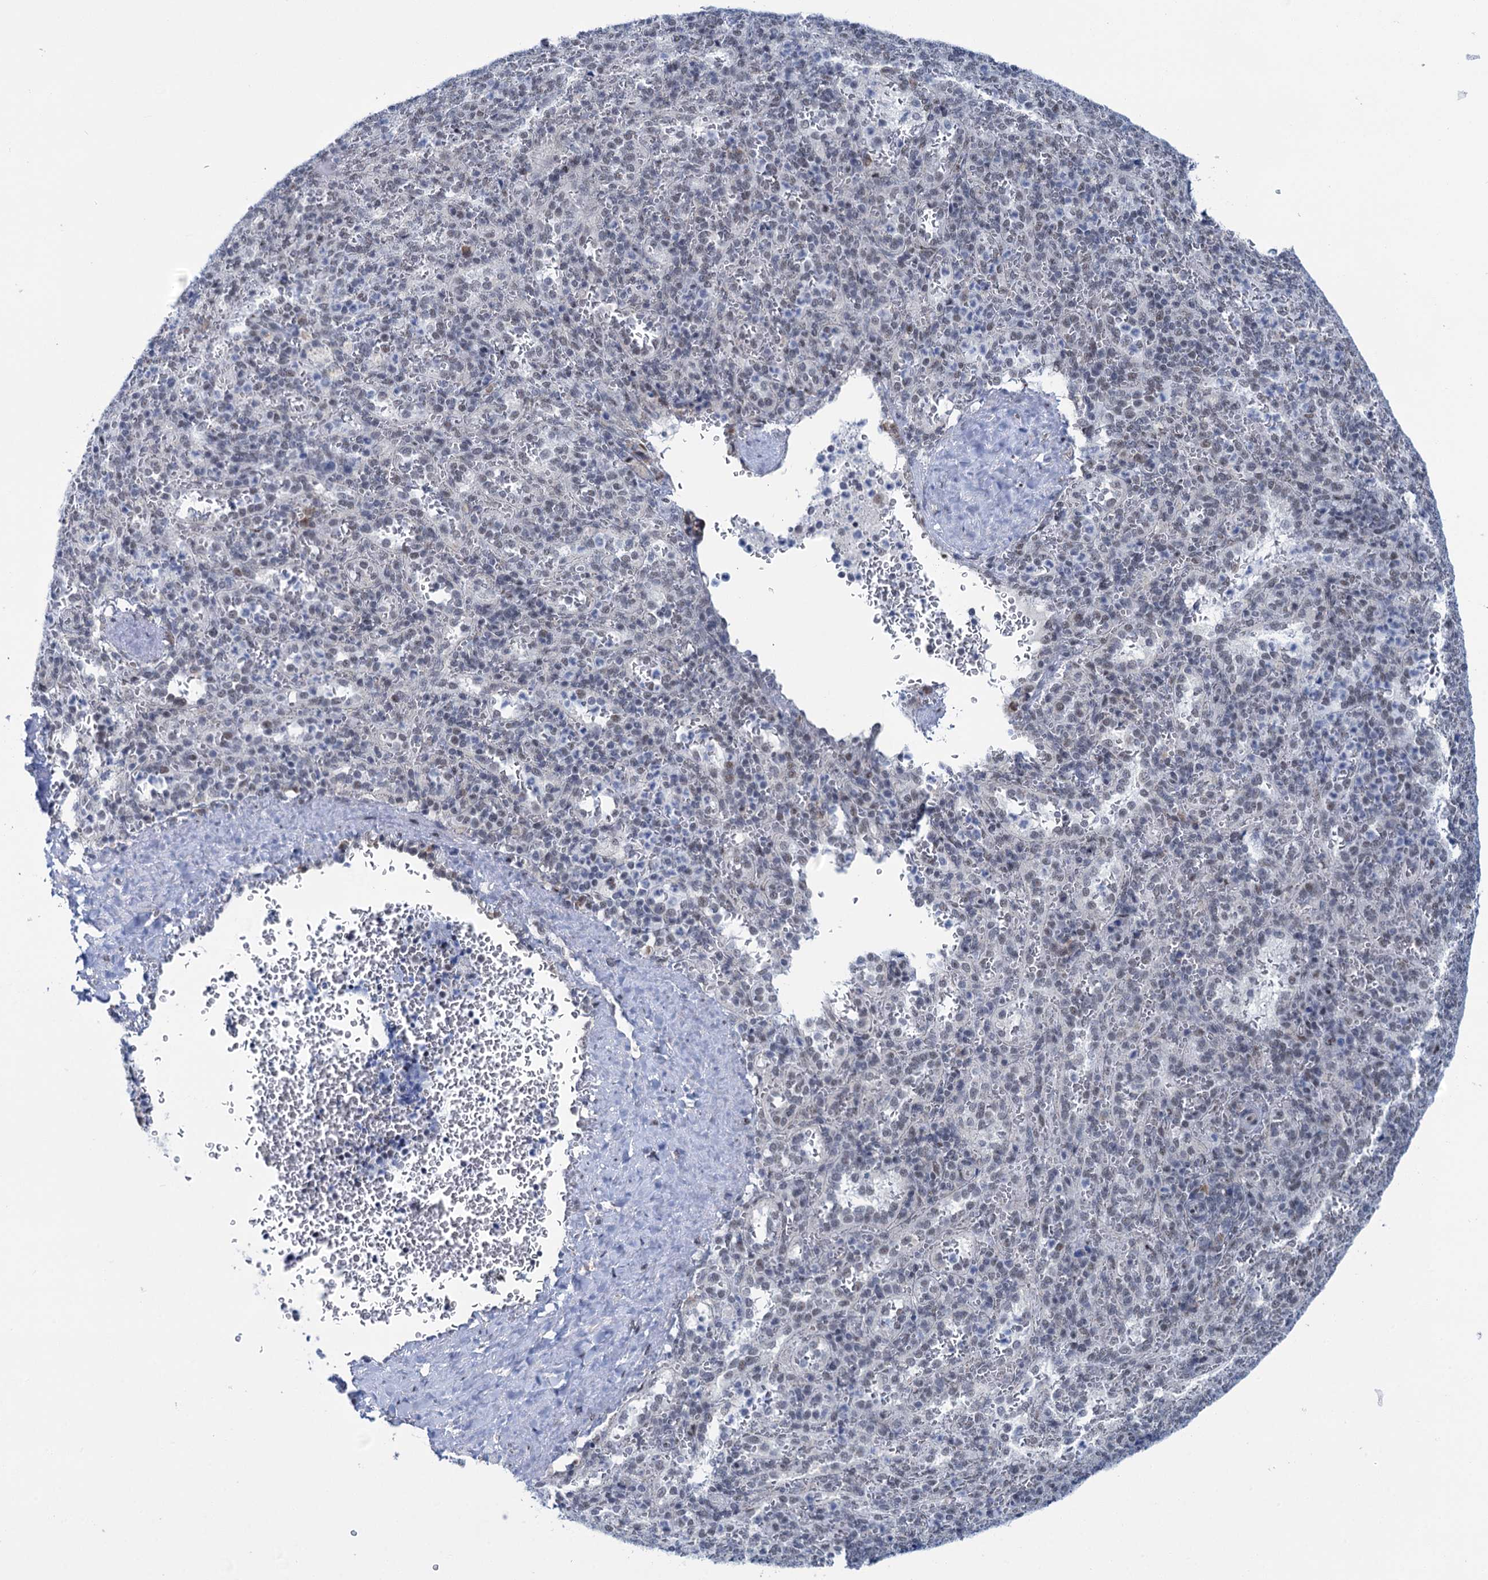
{"staining": {"intensity": "weak", "quantity": "25%-75%", "location": "nuclear"}, "tissue": "spleen", "cell_type": "Cells in red pulp", "image_type": "normal", "snomed": [{"axis": "morphology", "description": "Normal tissue, NOS"}, {"axis": "topography", "description": "Spleen"}], "caption": "Brown immunohistochemical staining in unremarkable spleen shows weak nuclear expression in about 25%-75% of cells in red pulp.", "gene": "SREK1", "patient": {"sex": "female", "age": 21}}